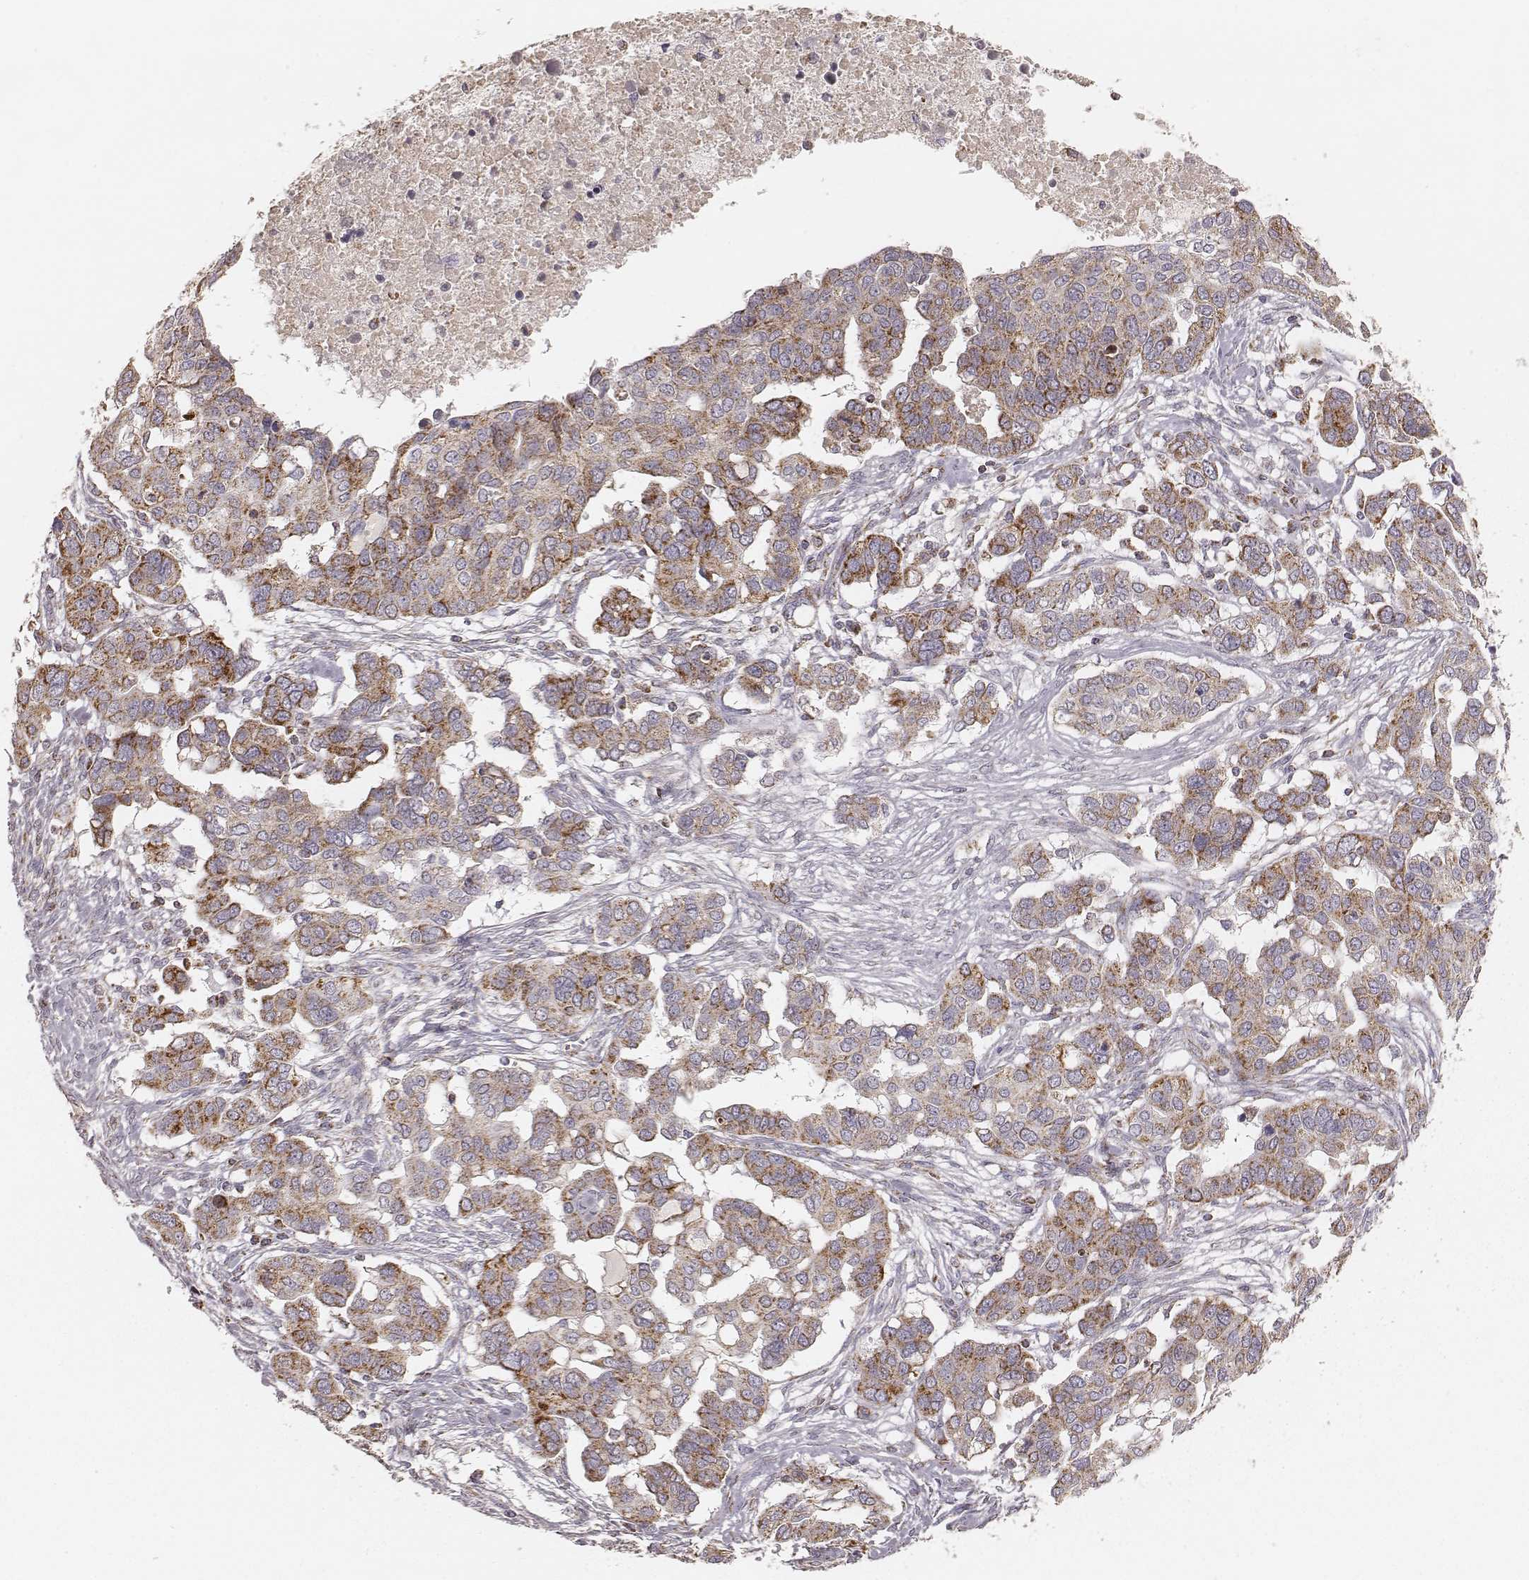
{"staining": {"intensity": "moderate", "quantity": ">75%", "location": "cytoplasmic/membranous"}, "tissue": "ovarian cancer", "cell_type": "Tumor cells", "image_type": "cancer", "snomed": [{"axis": "morphology", "description": "Carcinoma, endometroid"}, {"axis": "topography", "description": "Ovary"}], "caption": "Immunohistochemical staining of human endometroid carcinoma (ovarian) displays medium levels of moderate cytoplasmic/membranous expression in about >75% of tumor cells.", "gene": "CS", "patient": {"sex": "female", "age": 78}}